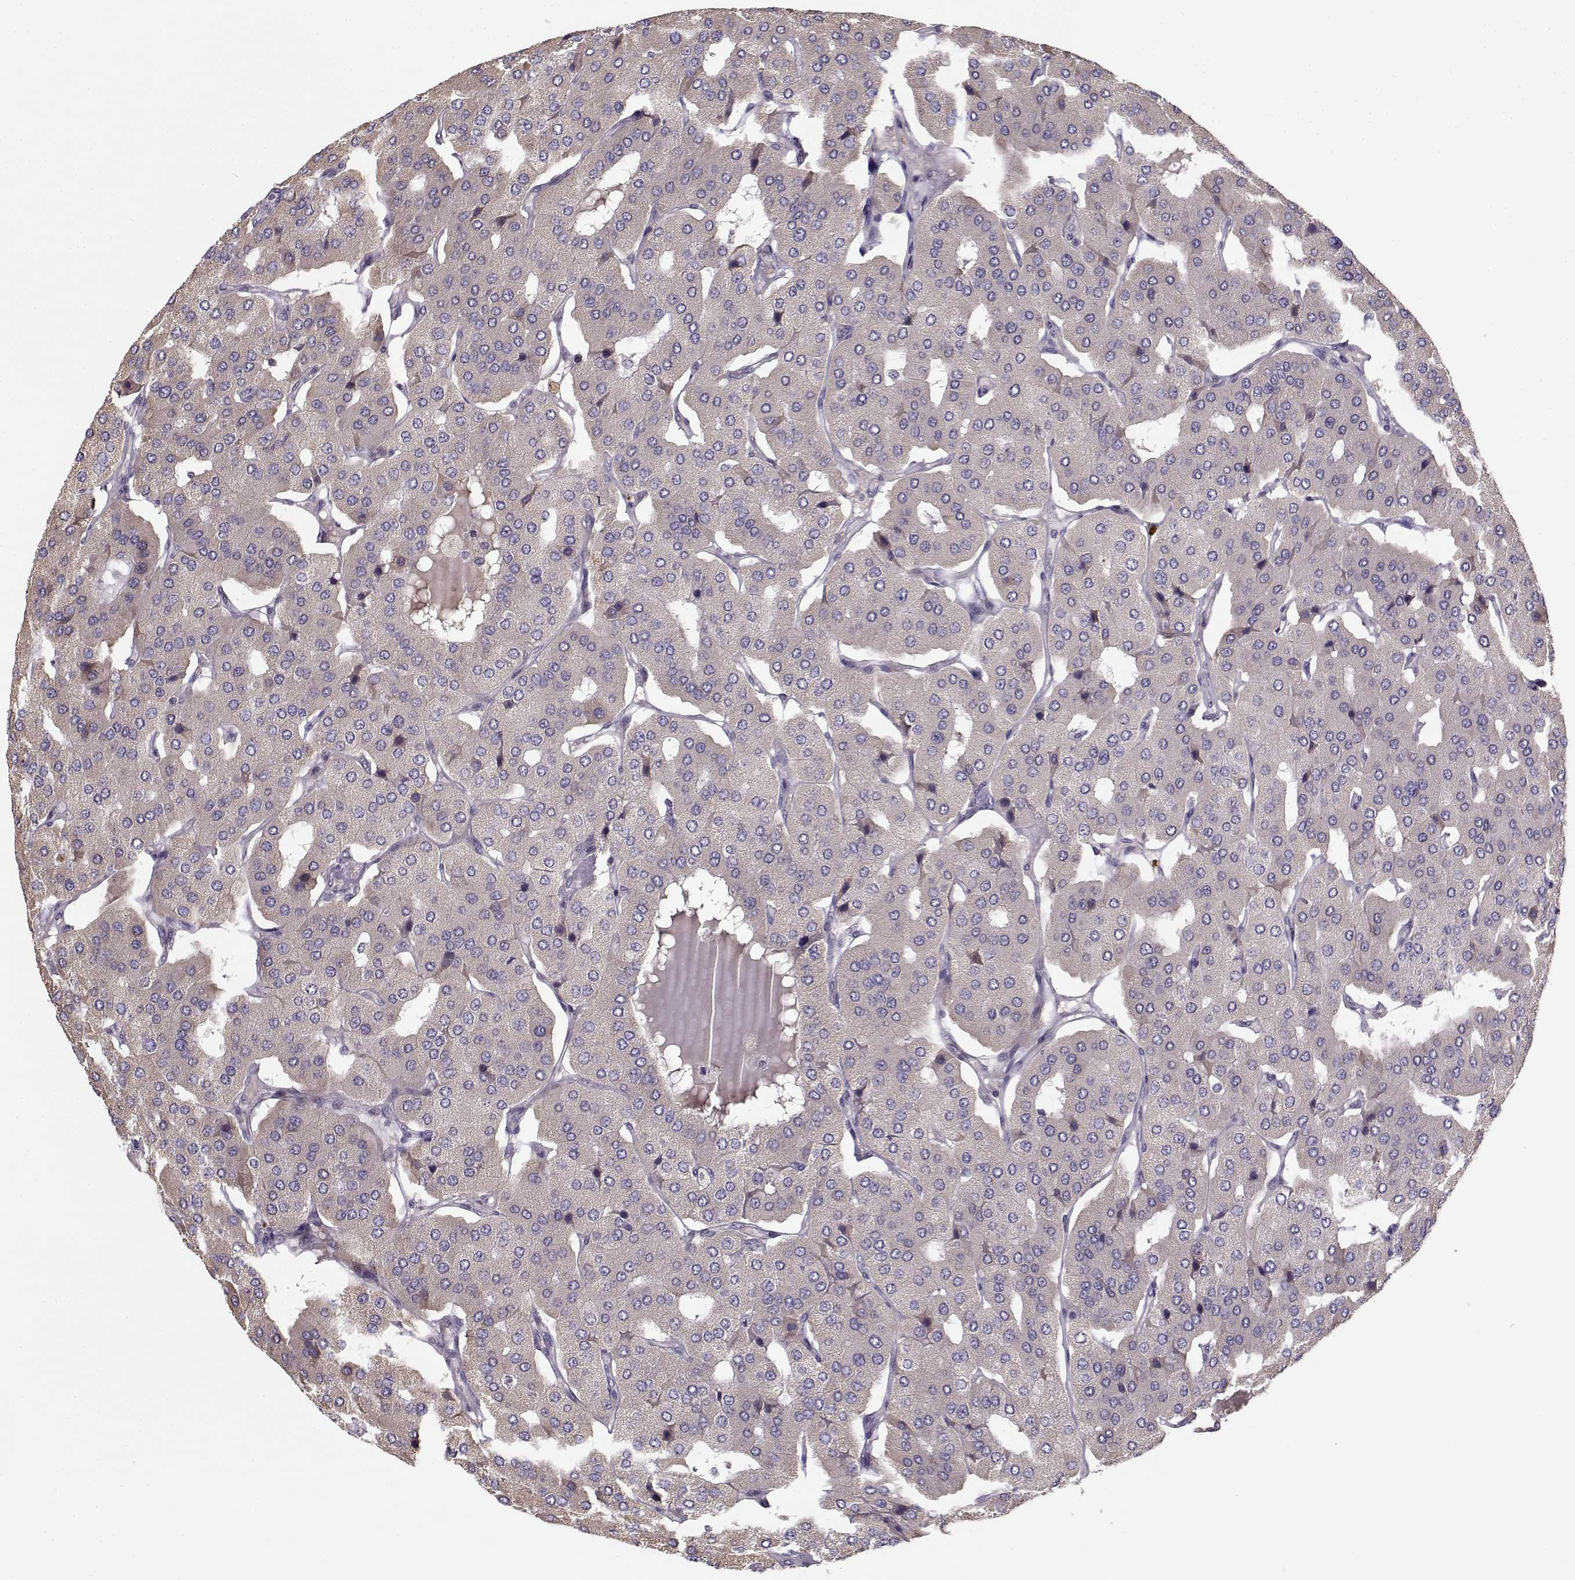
{"staining": {"intensity": "negative", "quantity": "none", "location": "none"}, "tissue": "parathyroid gland", "cell_type": "Glandular cells", "image_type": "normal", "snomed": [{"axis": "morphology", "description": "Normal tissue, NOS"}, {"axis": "morphology", "description": "Adenoma, NOS"}, {"axis": "topography", "description": "Parathyroid gland"}], "caption": "DAB (3,3'-diaminobenzidine) immunohistochemical staining of unremarkable parathyroid gland displays no significant staining in glandular cells. Nuclei are stained in blue.", "gene": "ENTPD8", "patient": {"sex": "female", "age": 86}}